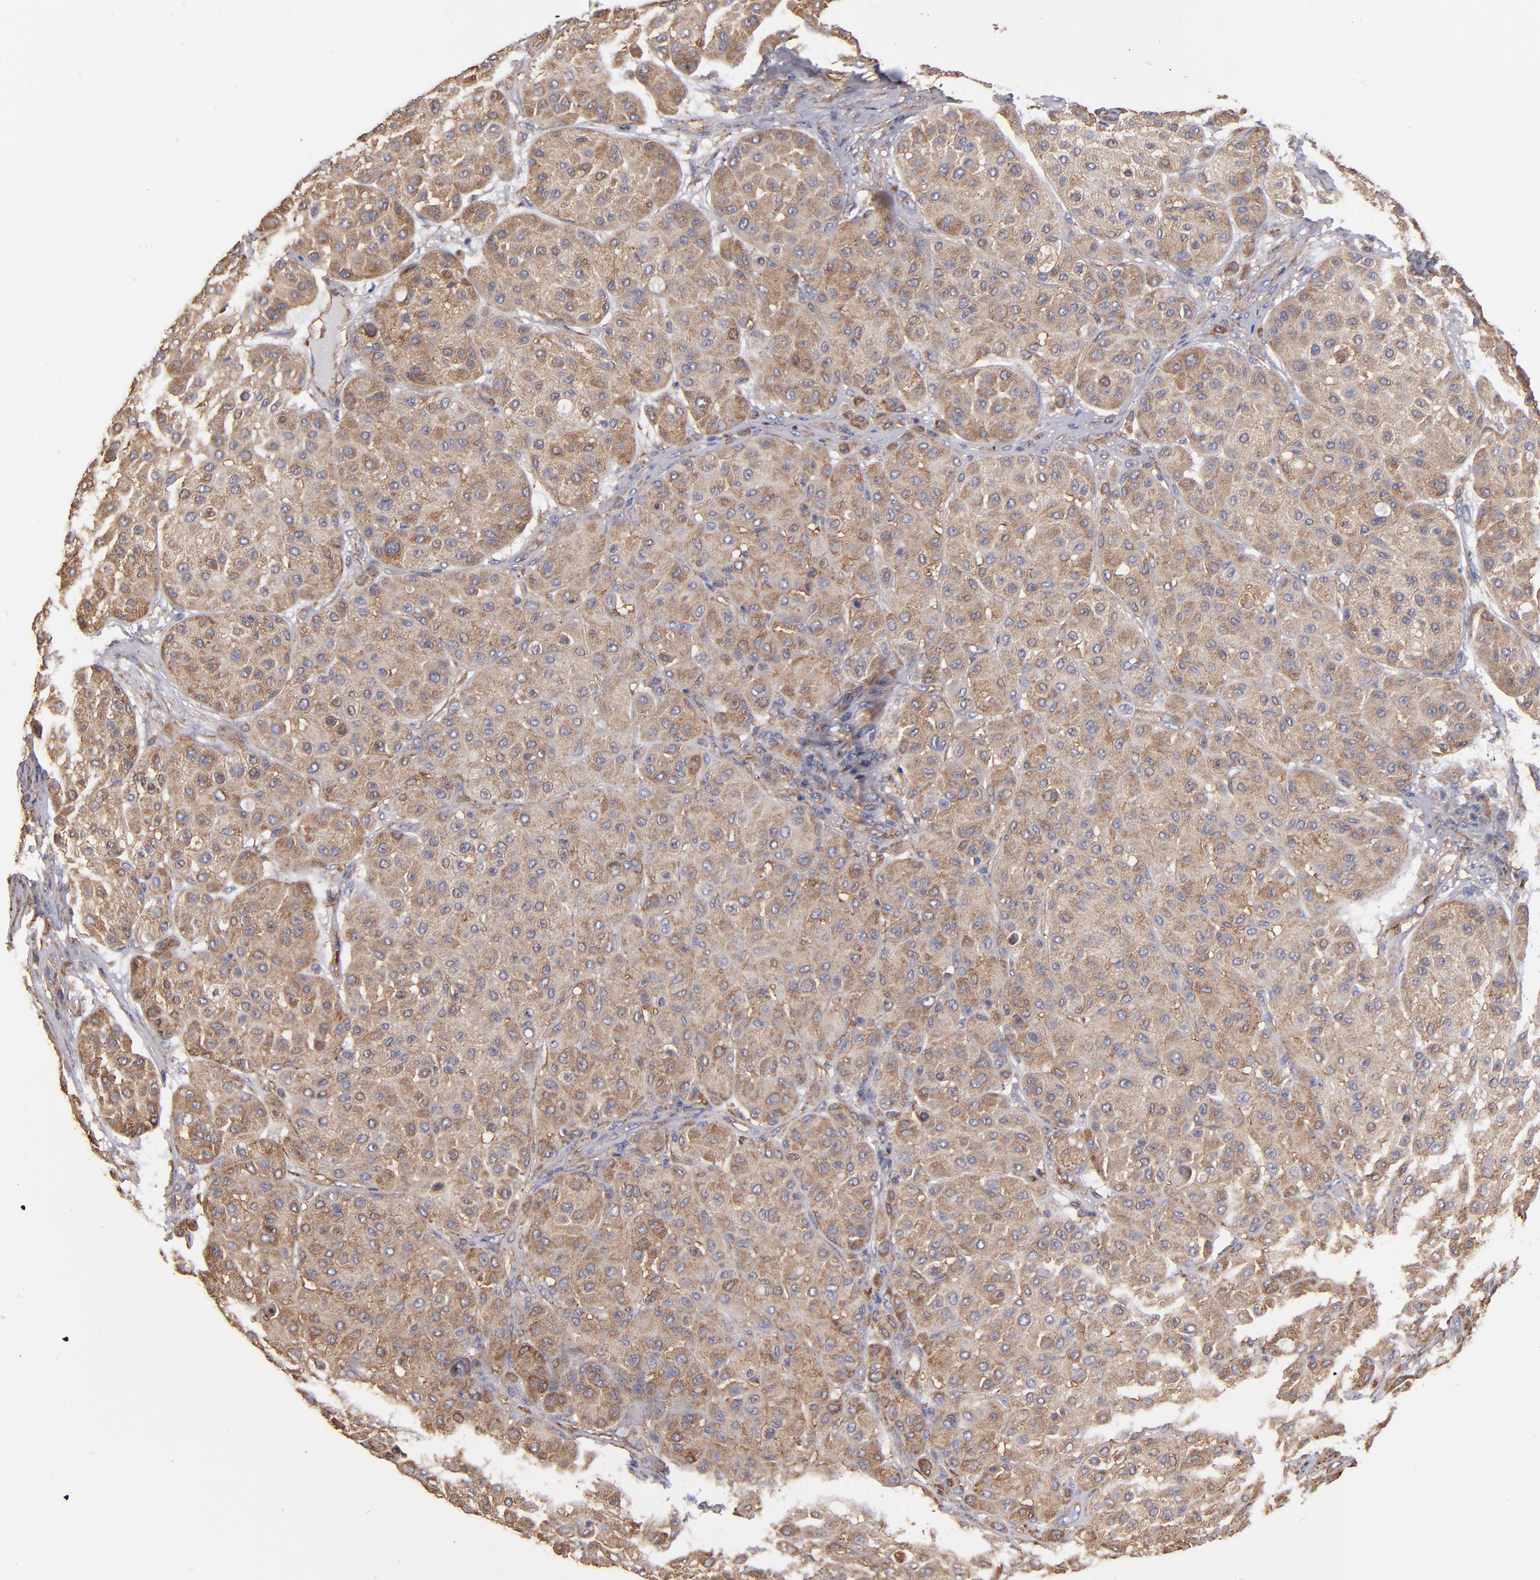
{"staining": {"intensity": "moderate", "quantity": ">75%", "location": "cytoplasmic/membranous"}, "tissue": "melanoma", "cell_type": "Tumor cells", "image_type": "cancer", "snomed": [{"axis": "morphology", "description": "Normal tissue, NOS"}, {"axis": "morphology", "description": "Malignant melanoma, Metastatic site"}, {"axis": "topography", "description": "Skin"}], "caption": "Tumor cells reveal moderate cytoplasmic/membranous staining in about >75% of cells in melanoma.", "gene": "MVP", "patient": {"sex": "male", "age": 41}}